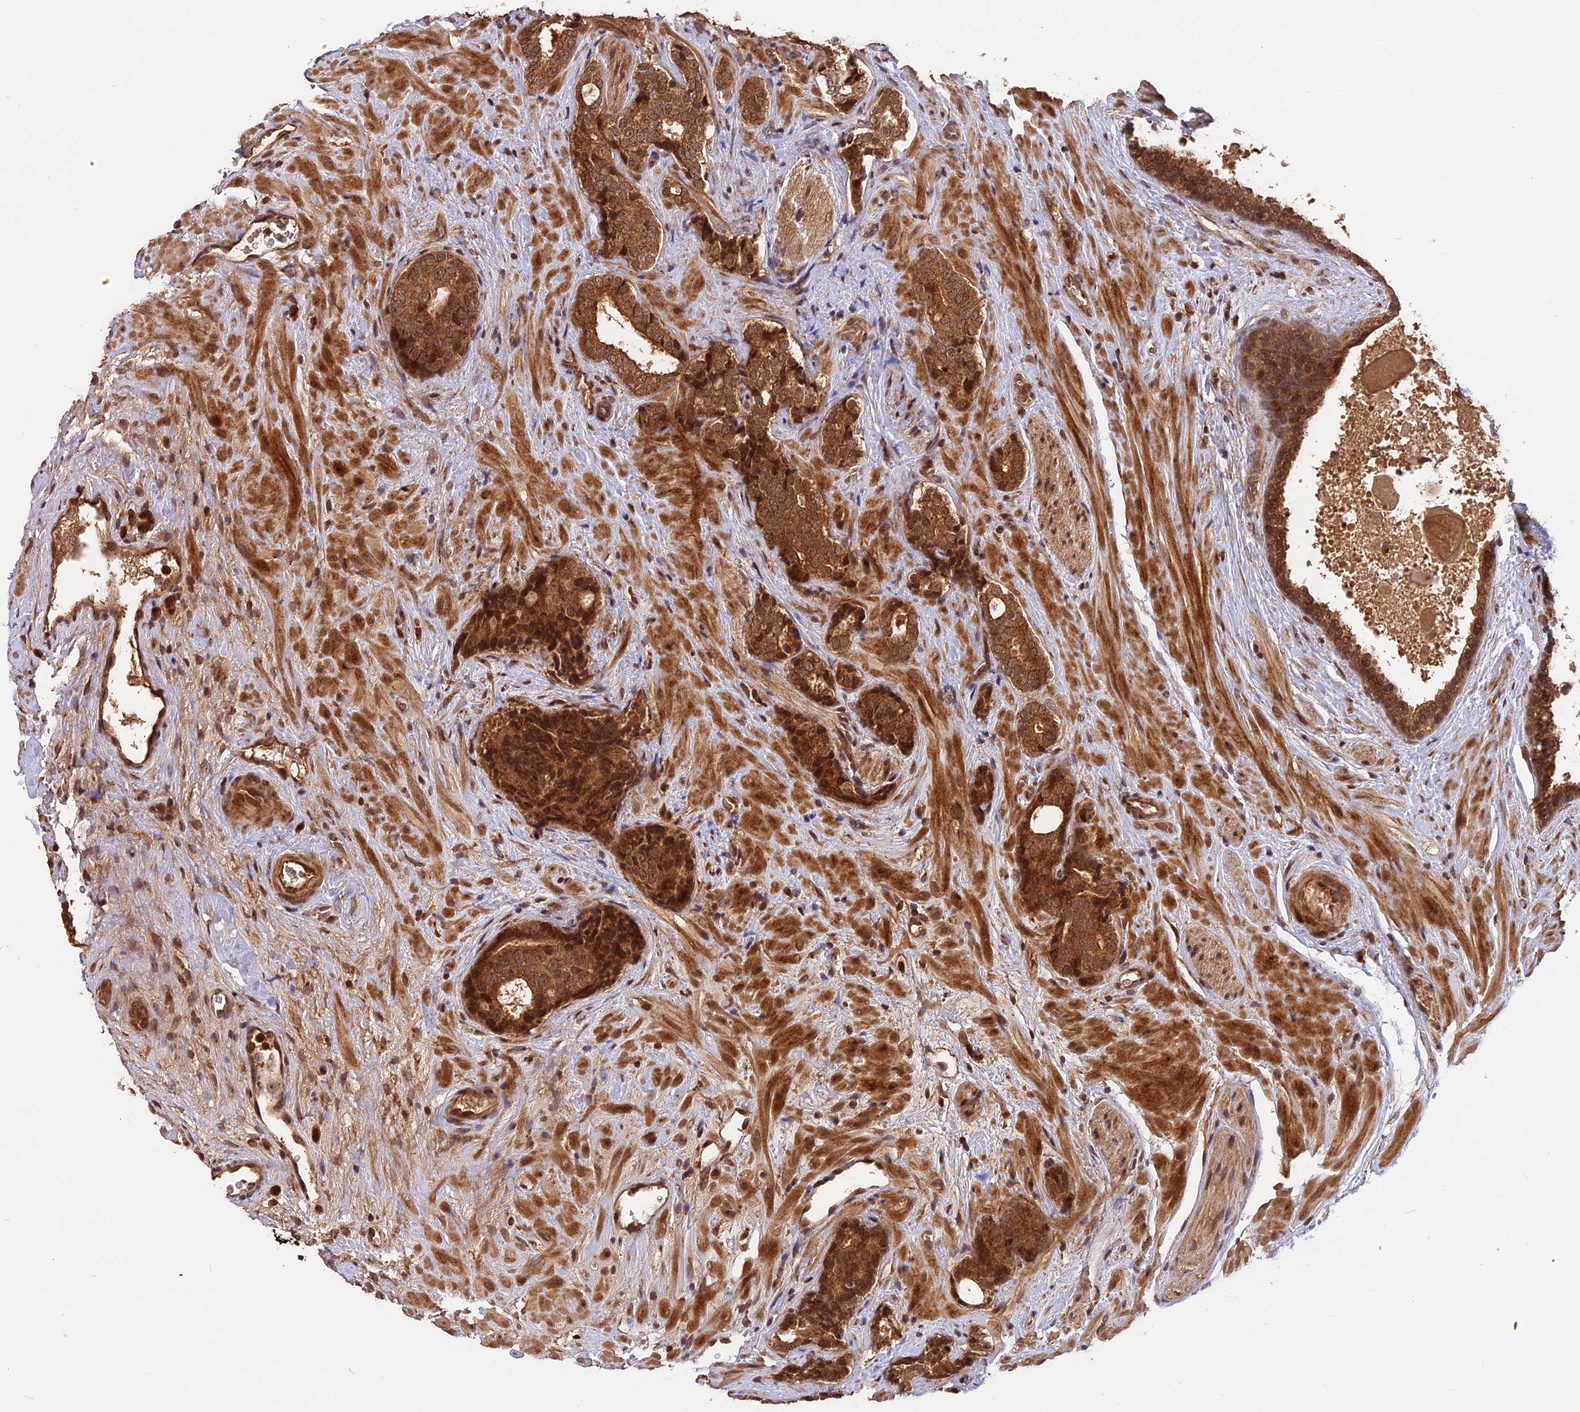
{"staining": {"intensity": "strong", "quantity": ">75%", "location": "cytoplasmic/membranous,nuclear"}, "tissue": "prostate cancer", "cell_type": "Tumor cells", "image_type": "cancer", "snomed": [{"axis": "morphology", "description": "Adenocarcinoma, High grade"}, {"axis": "topography", "description": "Prostate"}], "caption": "Protein staining by immunohistochemistry (IHC) demonstrates strong cytoplasmic/membranous and nuclear positivity in about >75% of tumor cells in prostate high-grade adenocarcinoma.", "gene": "ESCO1", "patient": {"sex": "male", "age": 56}}